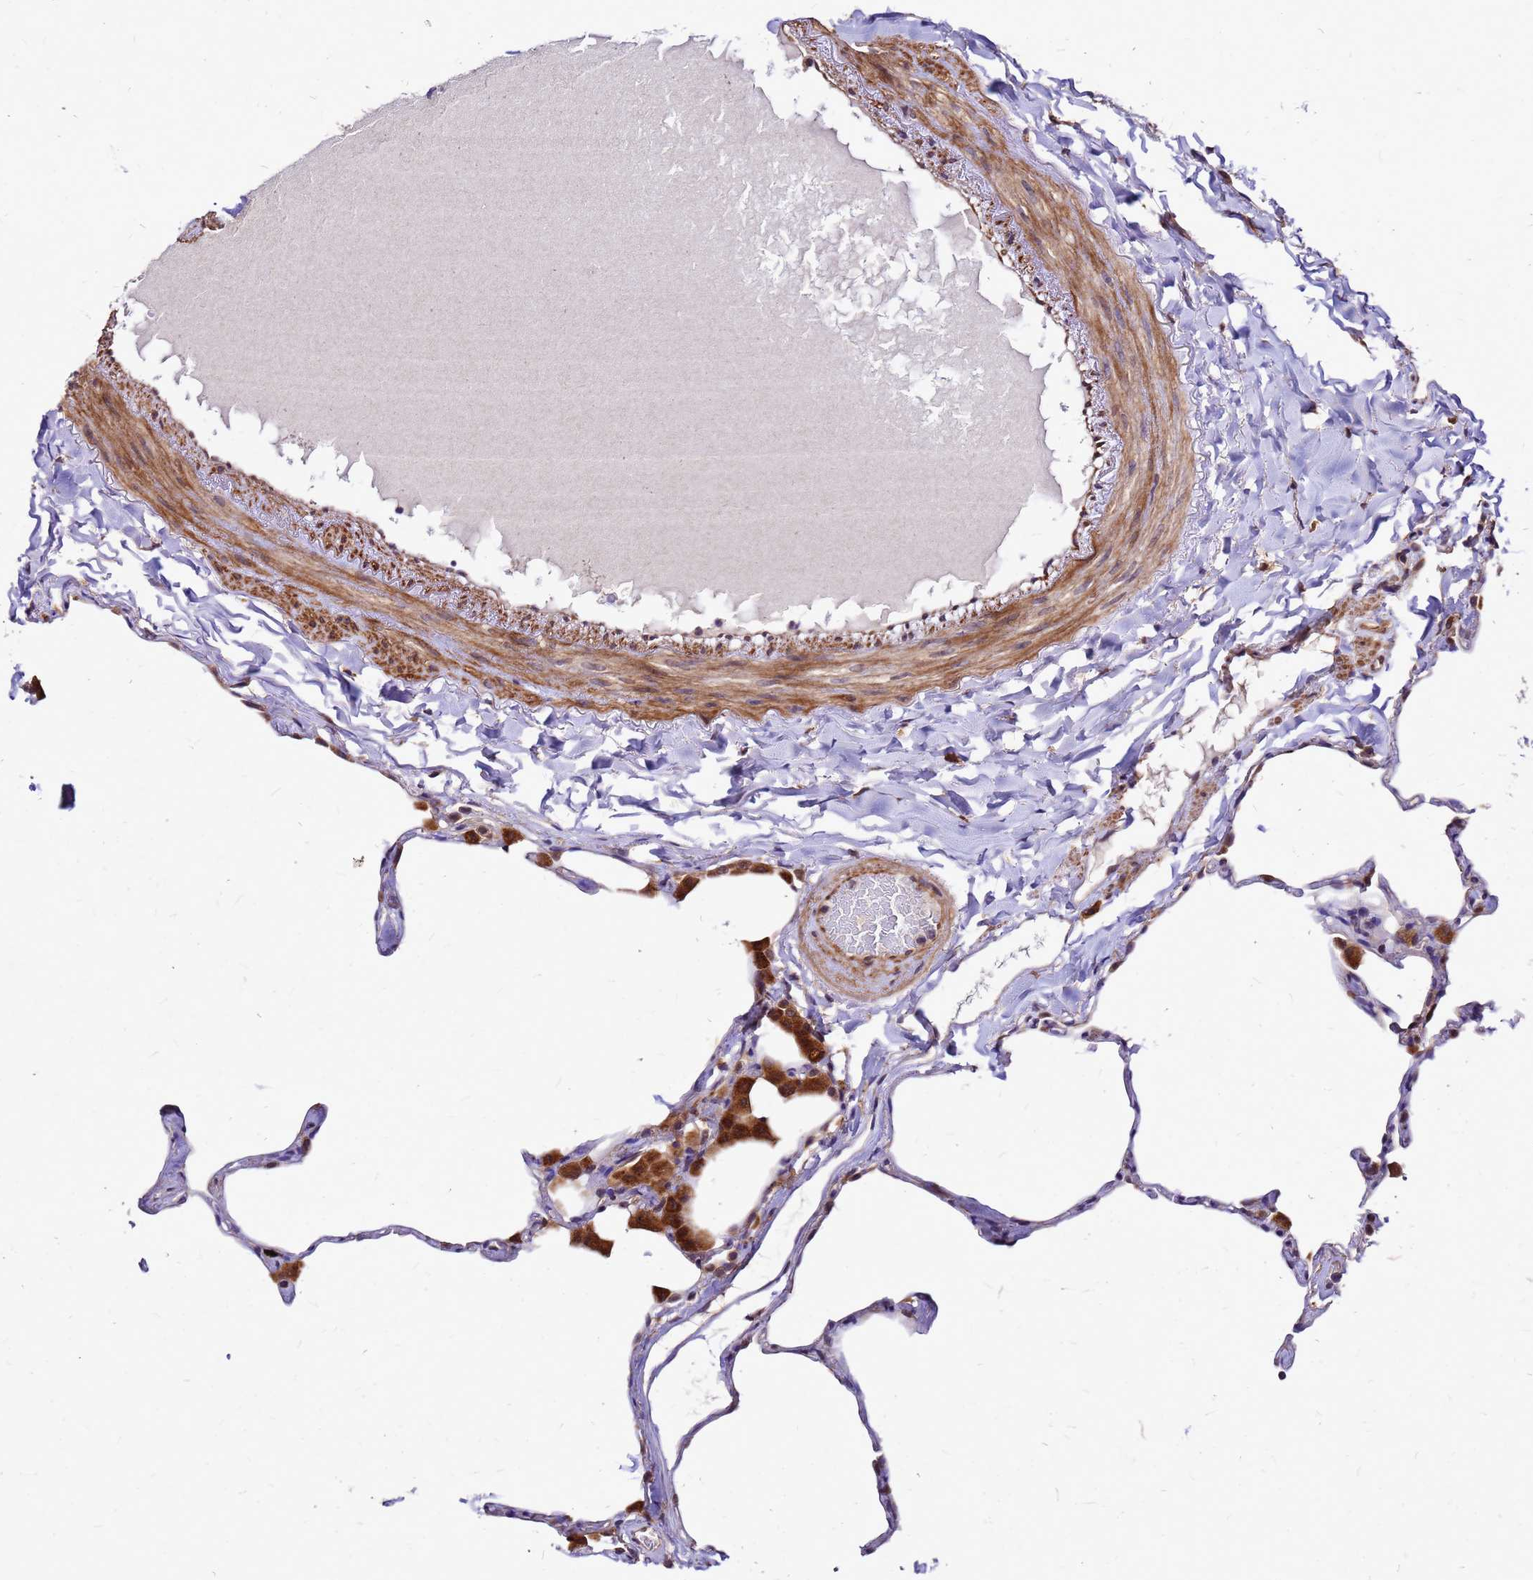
{"staining": {"intensity": "moderate", "quantity": "<25%", "location": "cytoplasmic/membranous"}, "tissue": "lung", "cell_type": "Alveolar cells", "image_type": "normal", "snomed": [{"axis": "morphology", "description": "Normal tissue, NOS"}, {"axis": "topography", "description": "Lung"}], "caption": "Immunohistochemical staining of normal lung demonstrates <25% levels of moderate cytoplasmic/membranous protein expression in about <25% of alveolar cells.", "gene": "DUSP23", "patient": {"sex": "male", "age": 65}}